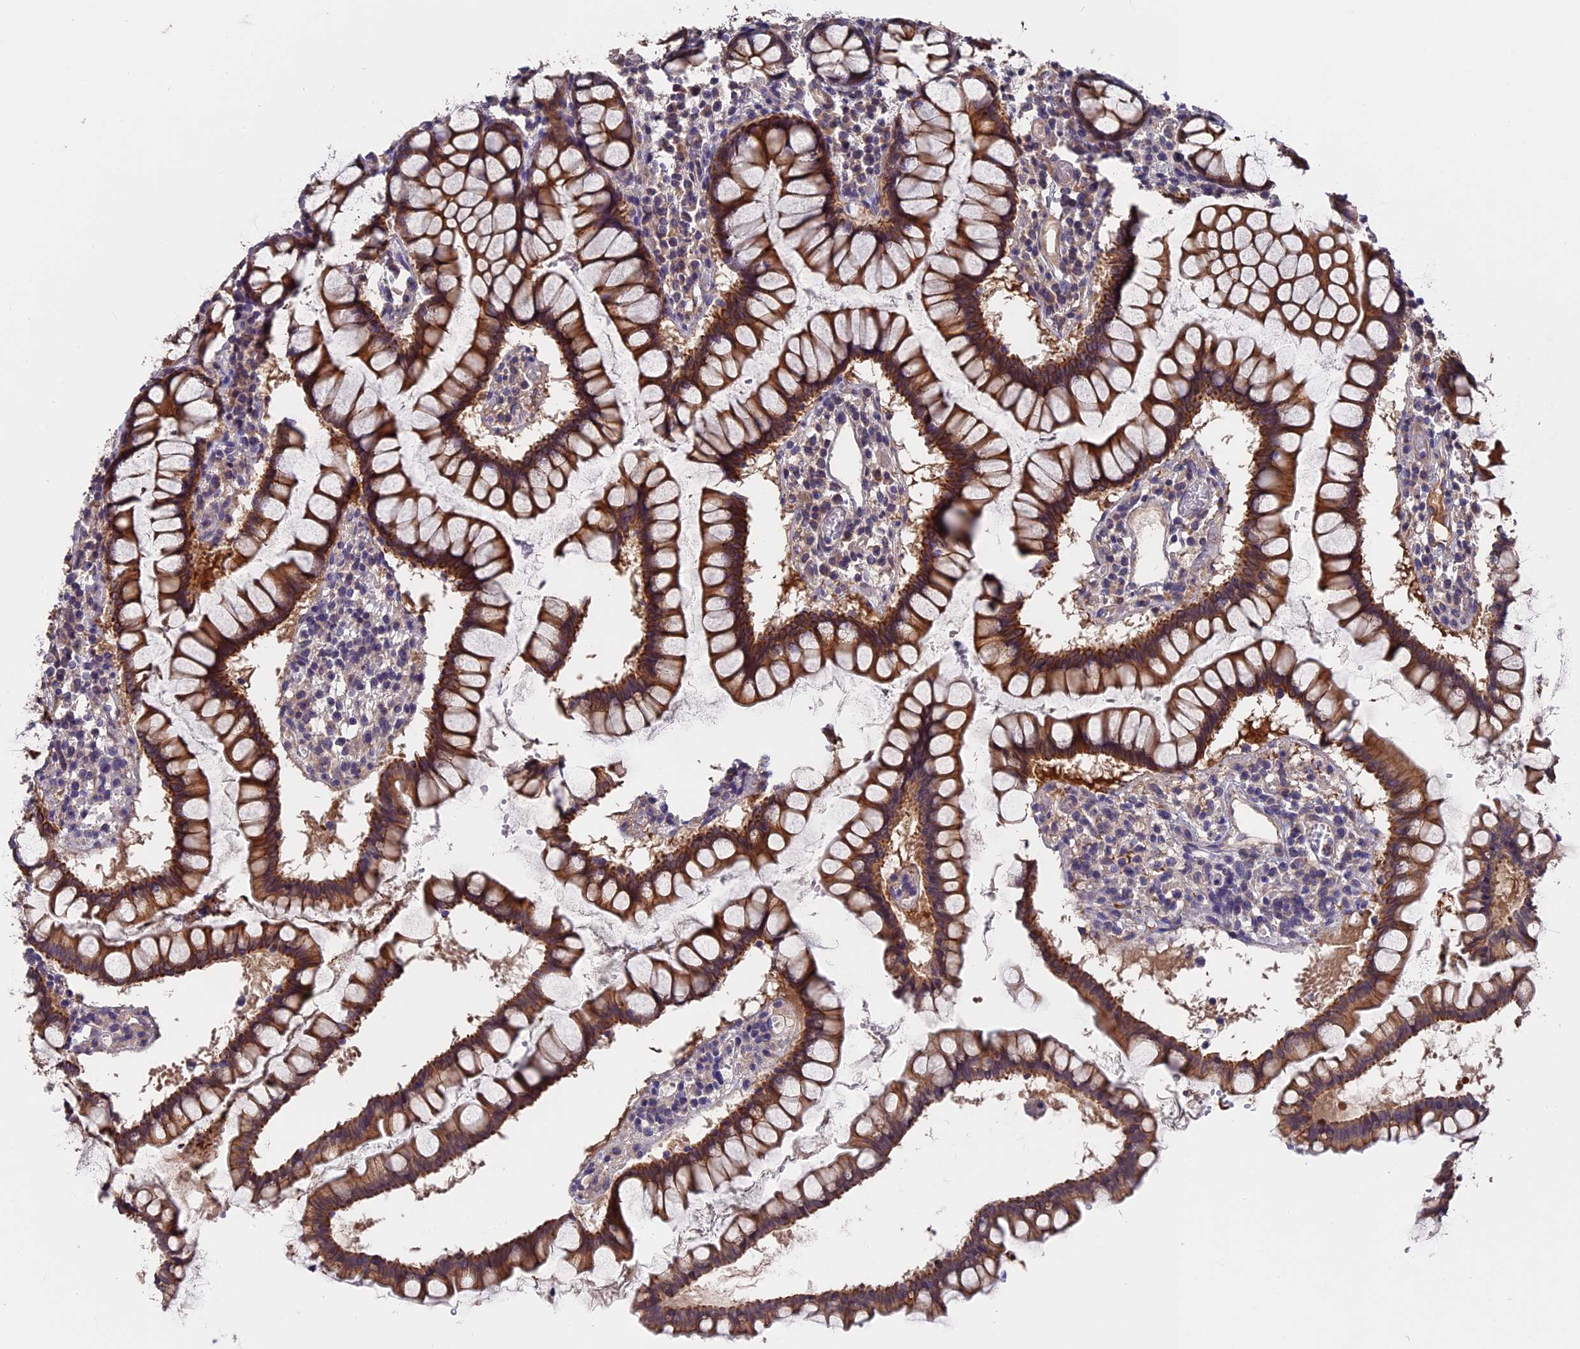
{"staining": {"intensity": "strong", "quantity": ">75%", "location": "cytoplasmic/membranous"}, "tissue": "colon", "cell_type": "Glandular cells", "image_type": "normal", "snomed": [{"axis": "morphology", "description": "Normal tissue, NOS"}, {"axis": "morphology", "description": "Adenocarcinoma, NOS"}, {"axis": "topography", "description": "Colon"}], "caption": "An image of human colon stained for a protein demonstrates strong cytoplasmic/membranous brown staining in glandular cells. (DAB = brown stain, brightfield microscopy at high magnification).", "gene": "ZCCHC2", "patient": {"sex": "female", "age": 55}}